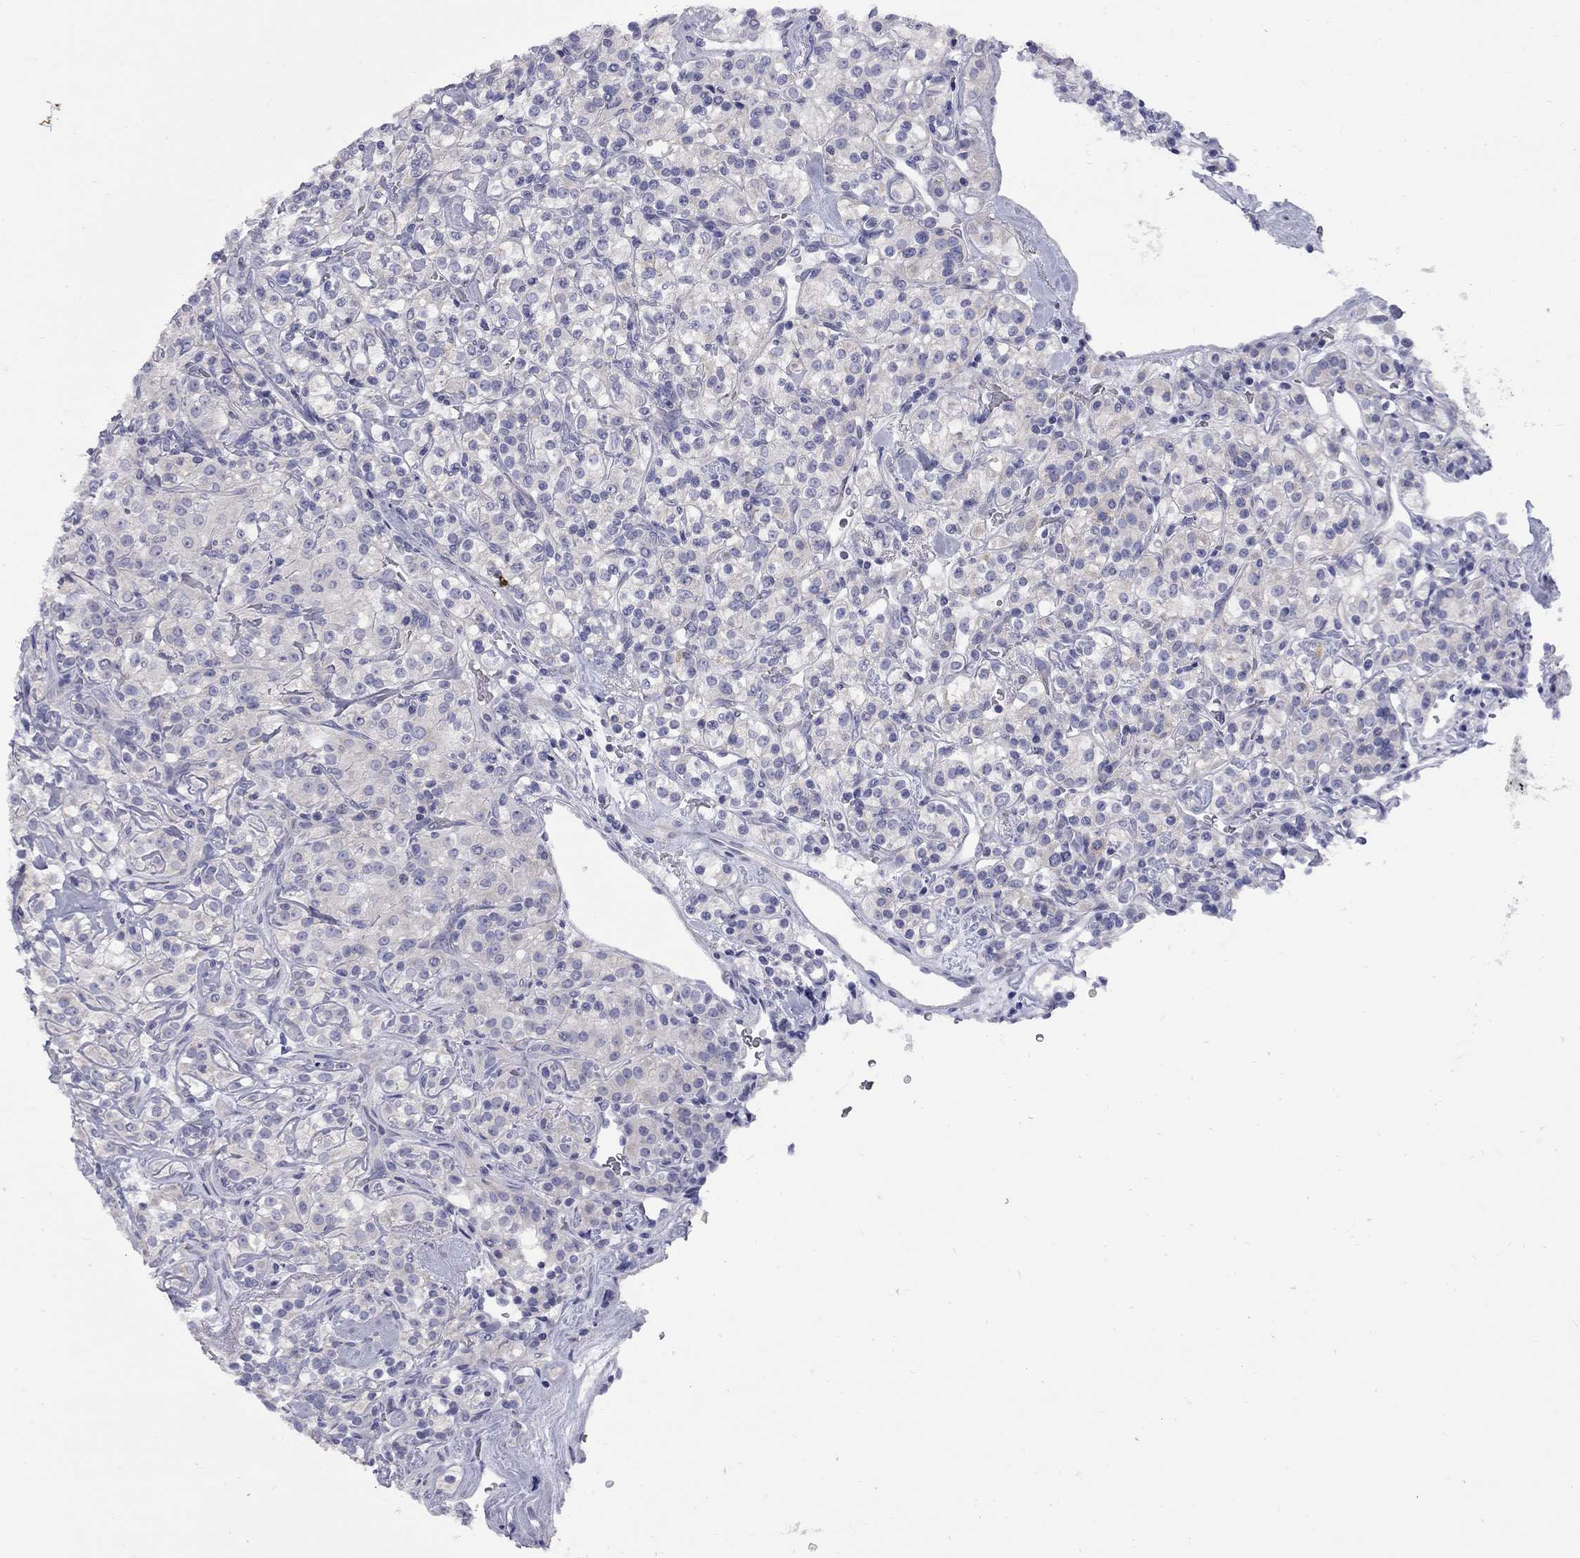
{"staining": {"intensity": "negative", "quantity": "none", "location": "none"}, "tissue": "renal cancer", "cell_type": "Tumor cells", "image_type": "cancer", "snomed": [{"axis": "morphology", "description": "Adenocarcinoma, NOS"}, {"axis": "topography", "description": "Kidney"}], "caption": "Immunohistochemical staining of renal cancer exhibits no significant positivity in tumor cells. (Stains: DAB (3,3'-diaminobenzidine) immunohistochemistry with hematoxylin counter stain, Microscopy: brightfield microscopy at high magnification).", "gene": "ABCB4", "patient": {"sex": "male", "age": 77}}